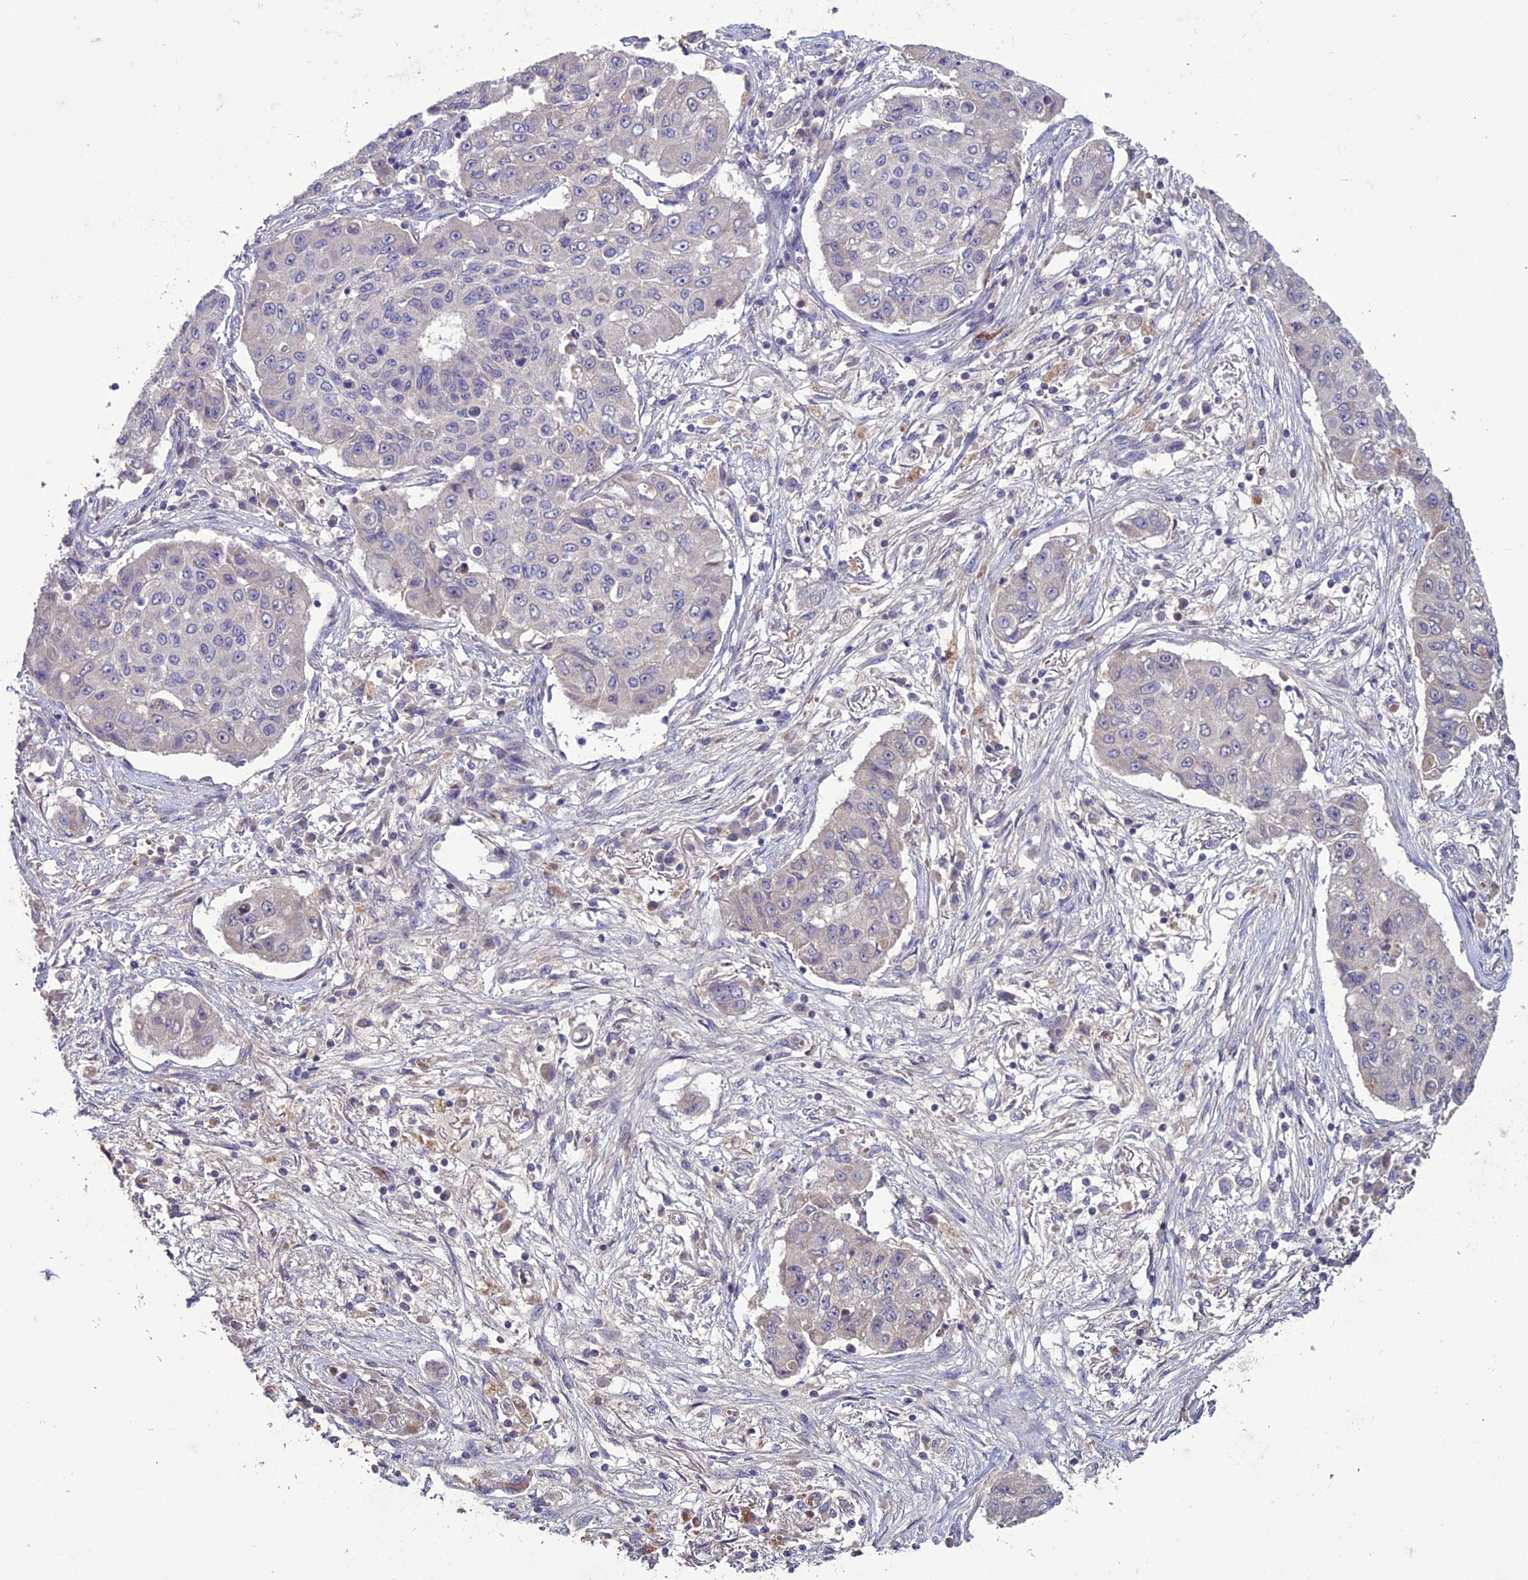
{"staining": {"intensity": "negative", "quantity": "none", "location": "none"}, "tissue": "lung cancer", "cell_type": "Tumor cells", "image_type": "cancer", "snomed": [{"axis": "morphology", "description": "Squamous cell carcinoma, NOS"}, {"axis": "topography", "description": "Lung"}], "caption": "The image demonstrates no significant positivity in tumor cells of squamous cell carcinoma (lung).", "gene": "C2orf76", "patient": {"sex": "male", "age": 74}}